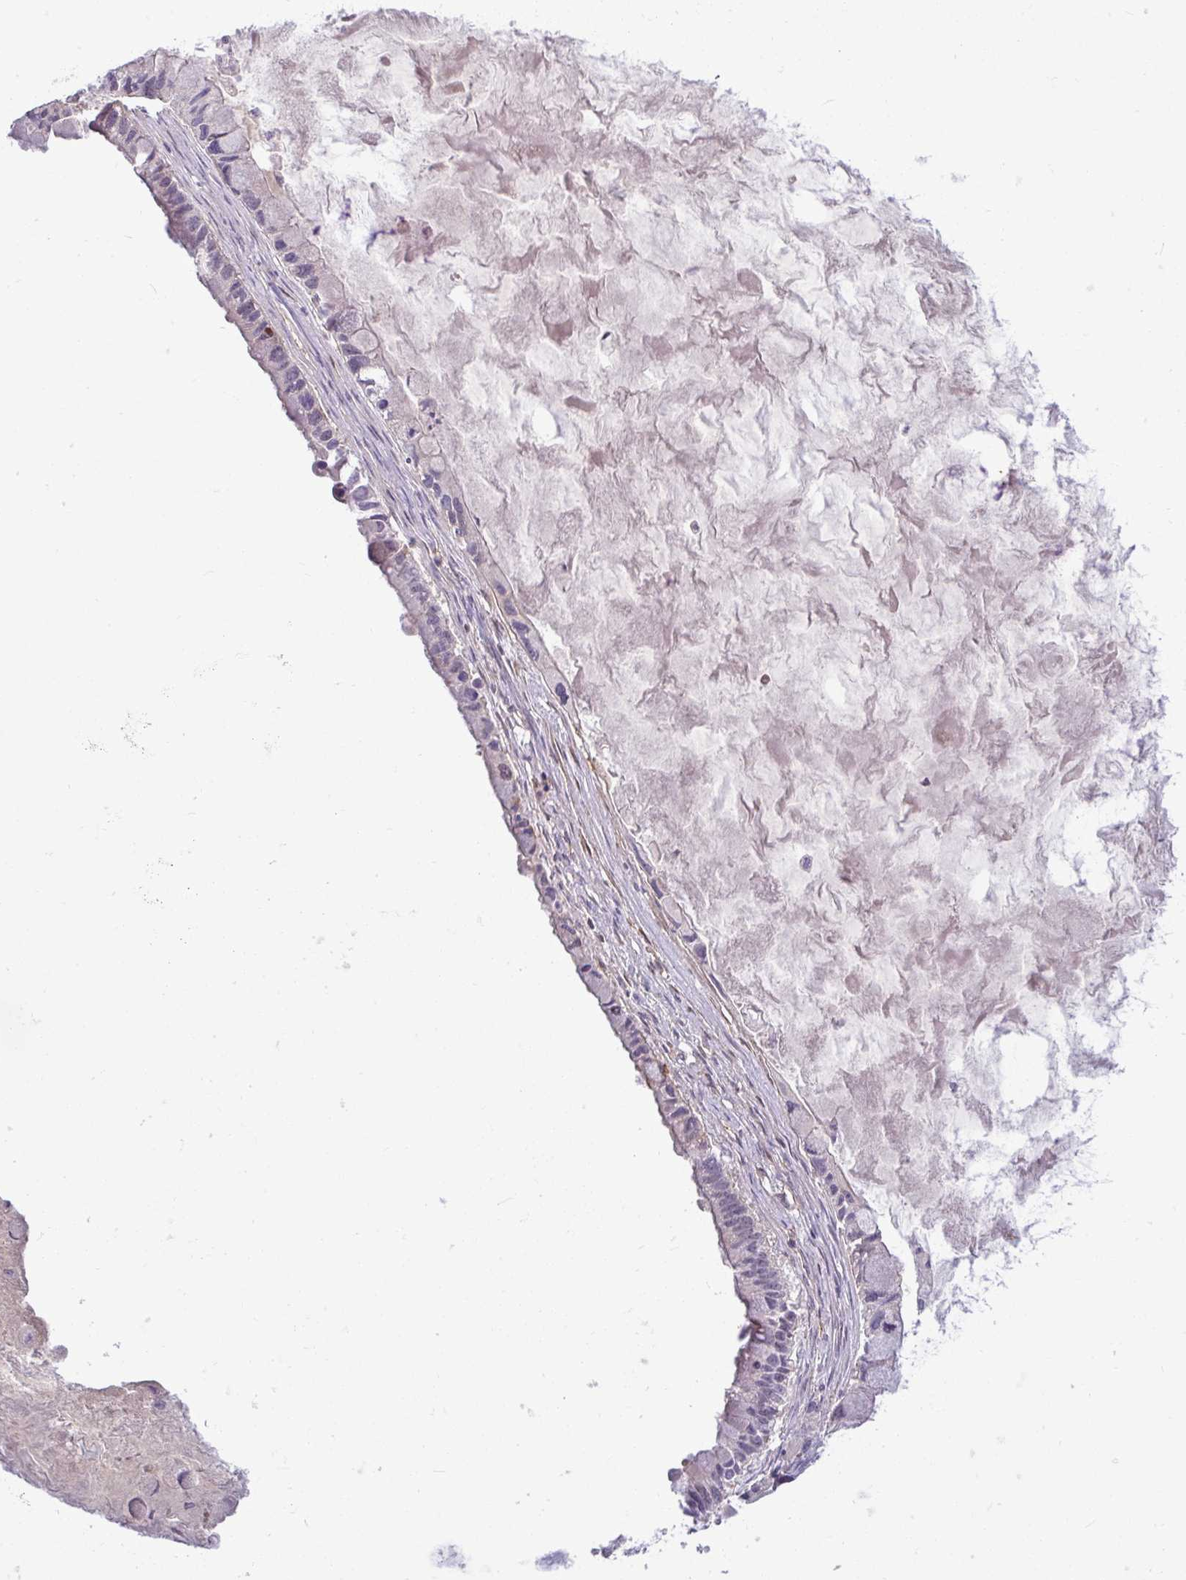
{"staining": {"intensity": "moderate", "quantity": "<25%", "location": "cytoplasmic/membranous,nuclear"}, "tissue": "ovarian cancer", "cell_type": "Tumor cells", "image_type": "cancer", "snomed": [{"axis": "morphology", "description": "Cystadenocarcinoma, mucinous, NOS"}, {"axis": "topography", "description": "Ovary"}], "caption": "Immunohistochemical staining of ovarian cancer demonstrates low levels of moderate cytoplasmic/membranous and nuclear positivity in about <25% of tumor cells. (brown staining indicates protein expression, while blue staining denotes nuclei).", "gene": "B4GALNT4", "patient": {"sex": "female", "age": 63}}